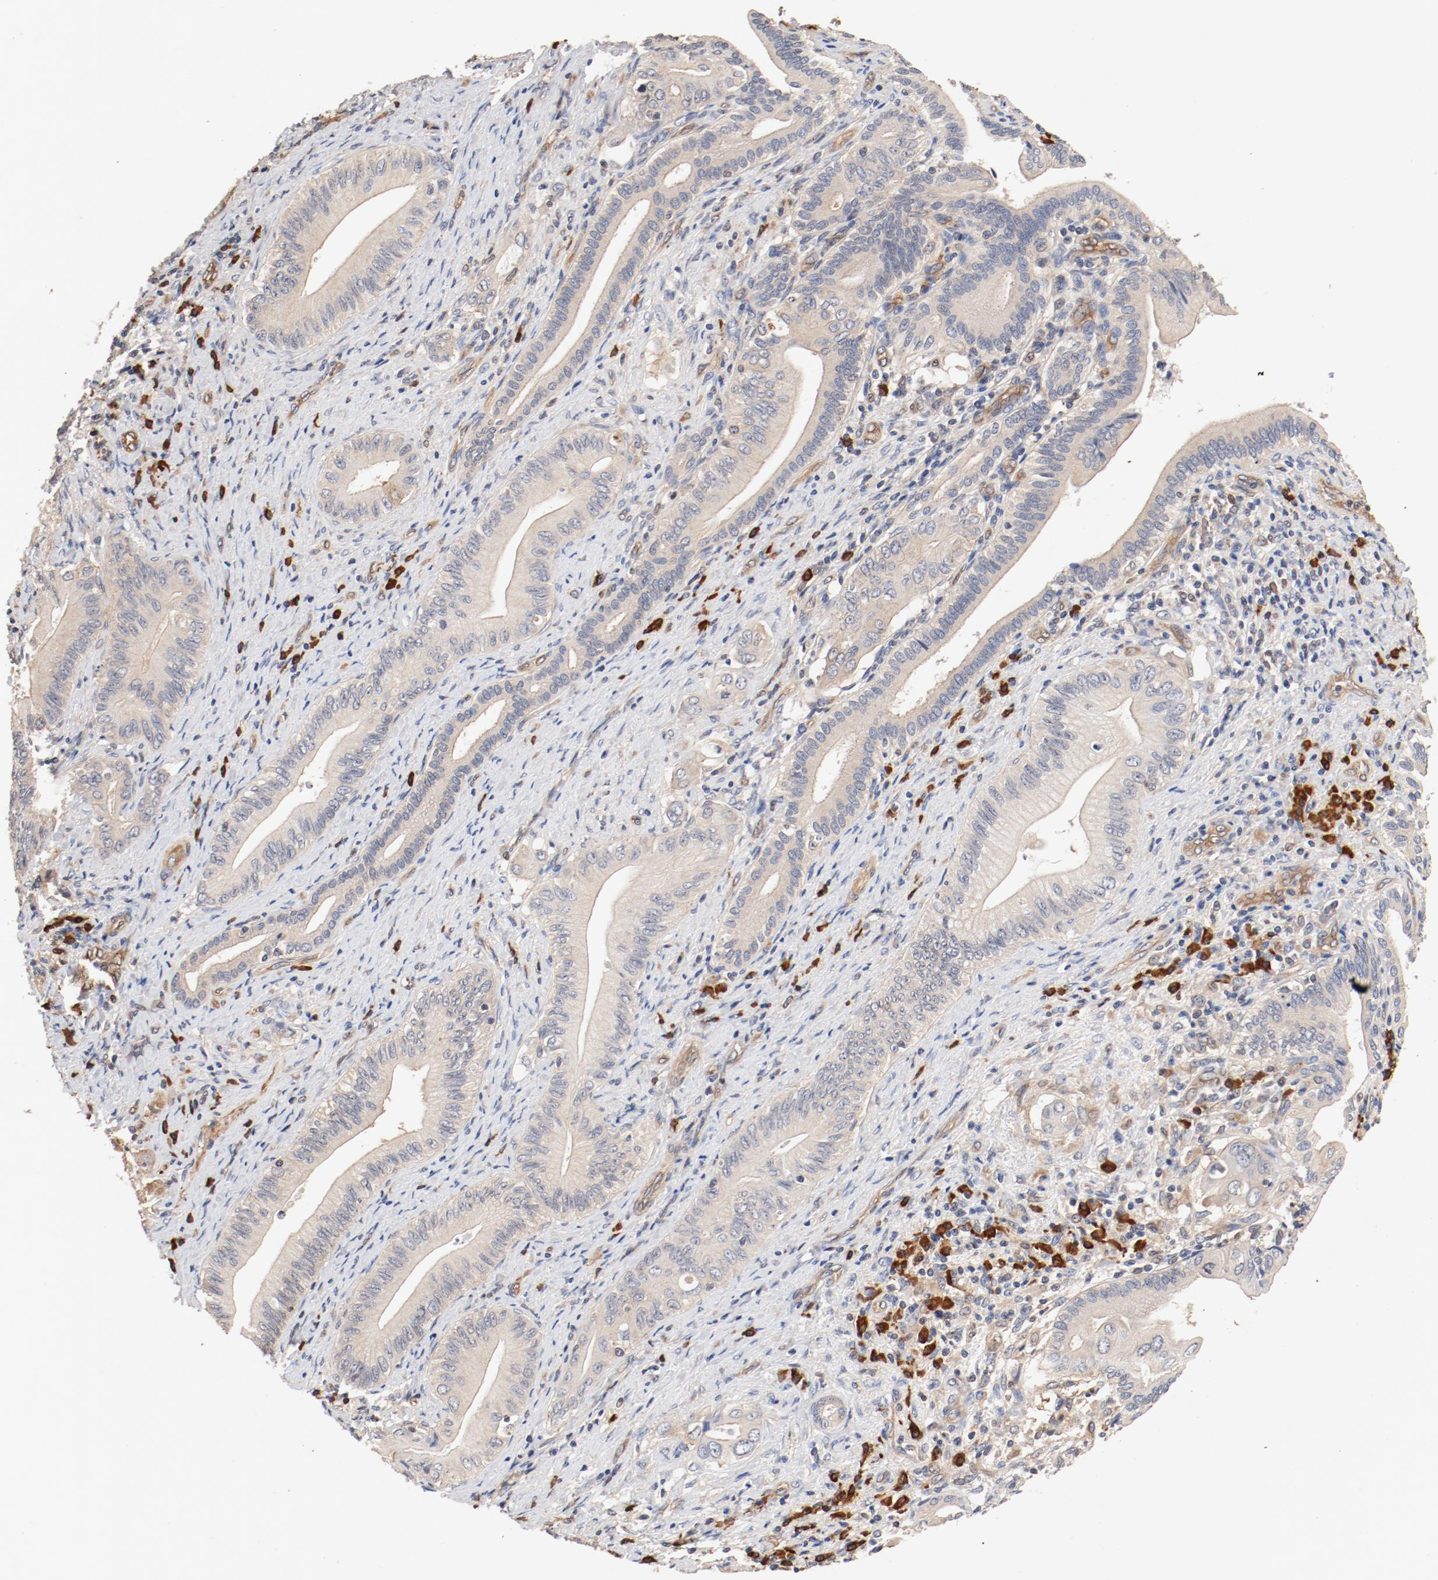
{"staining": {"intensity": "weak", "quantity": ">75%", "location": "cytoplasmic/membranous"}, "tissue": "liver cancer", "cell_type": "Tumor cells", "image_type": "cancer", "snomed": [{"axis": "morphology", "description": "Cholangiocarcinoma"}, {"axis": "topography", "description": "Liver"}], "caption": "Weak cytoplasmic/membranous protein expression is identified in about >75% of tumor cells in liver cancer.", "gene": "UBE2J1", "patient": {"sex": "male", "age": 58}}